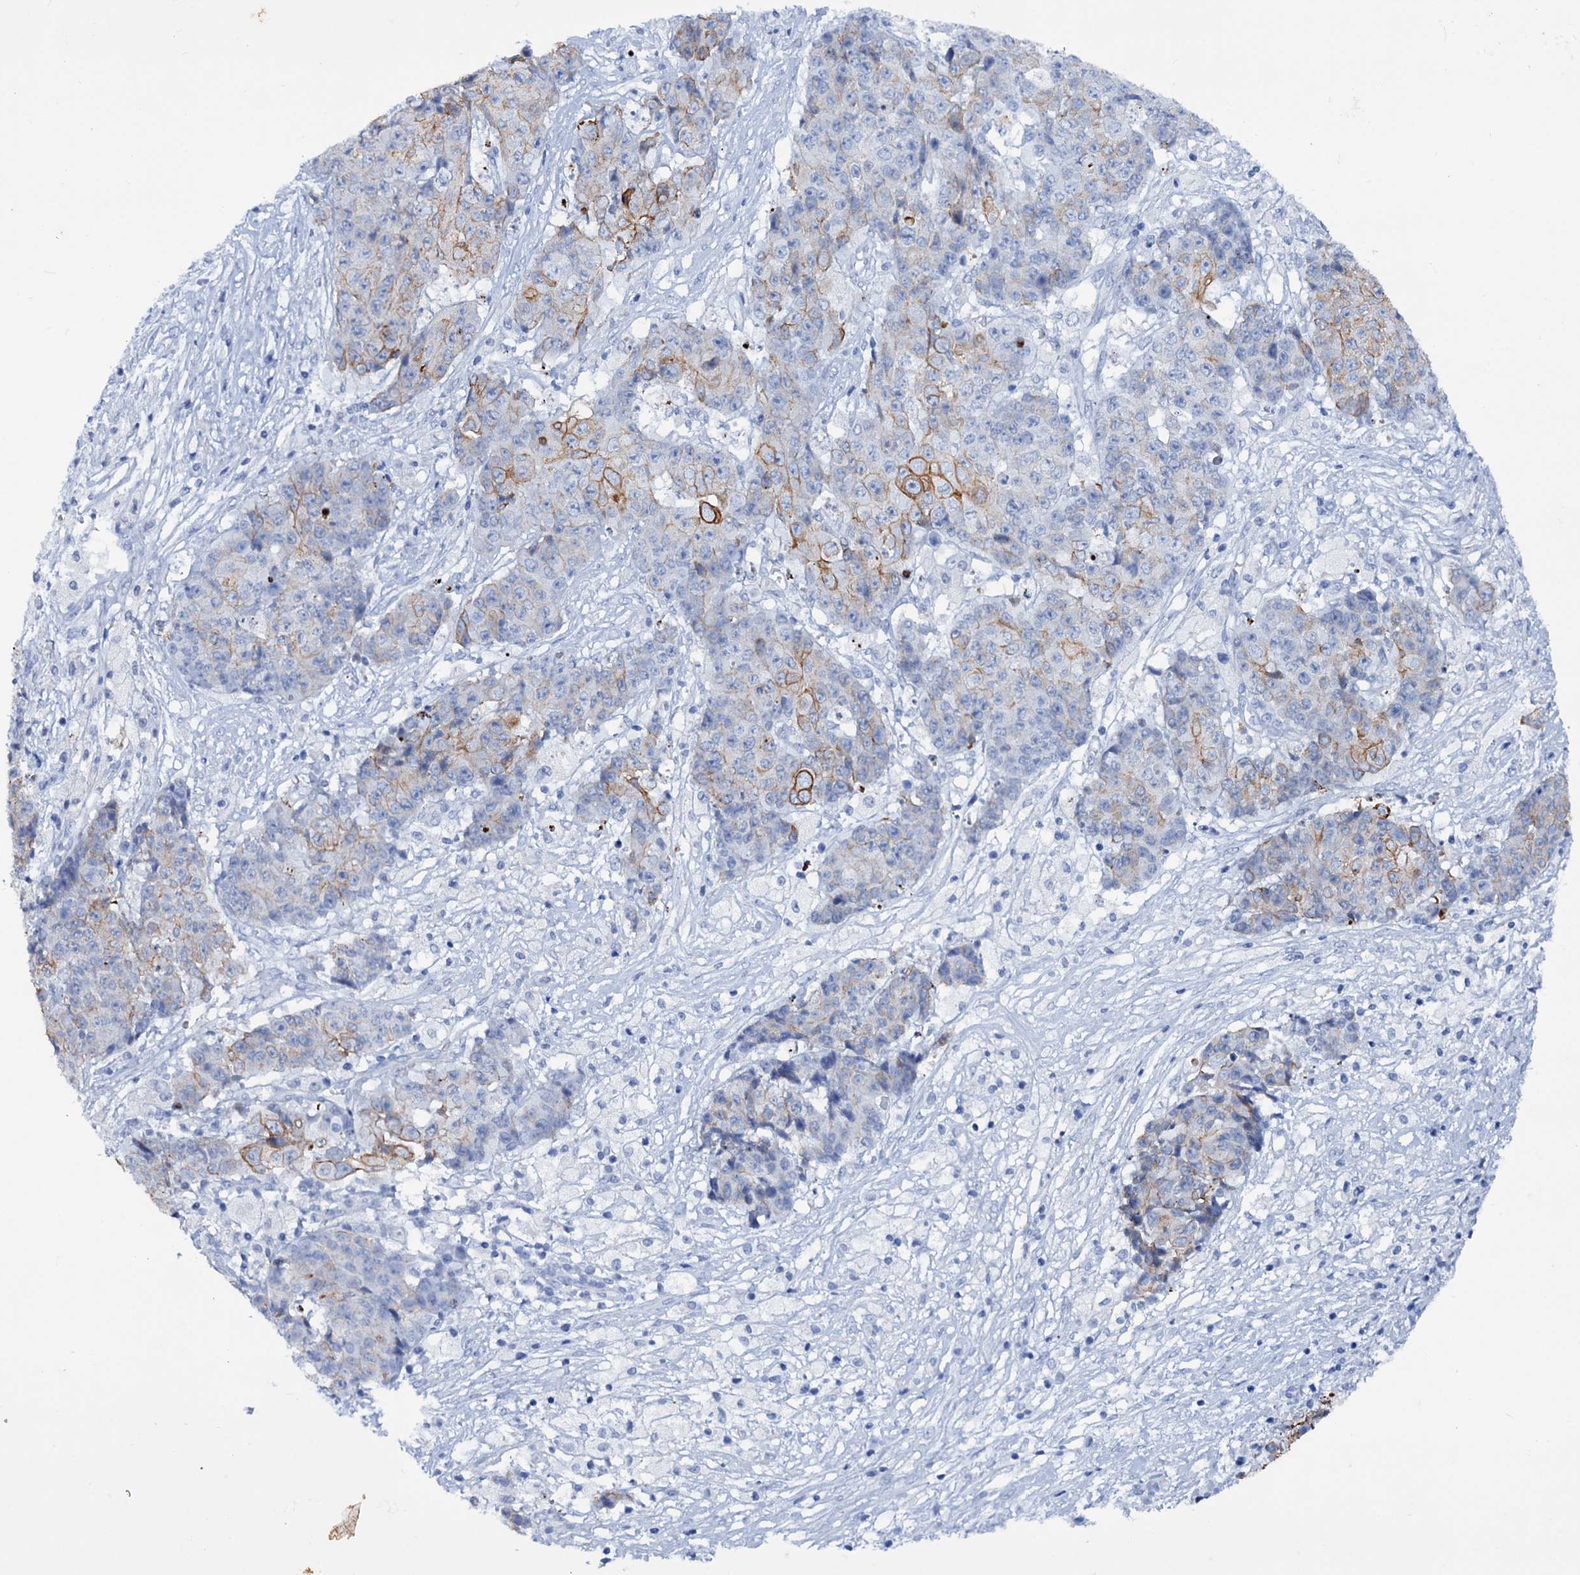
{"staining": {"intensity": "moderate", "quantity": "<25%", "location": "cytoplasmic/membranous"}, "tissue": "ovarian cancer", "cell_type": "Tumor cells", "image_type": "cancer", "snomed": [{"axis": "morphology", "description": "Carcinoma, endometroid"}, {"axis": "topography", "description": "Ovary"}], "caption": "Immunohistochemical staining of endometroid carcinoma (ovarian) demonstrates low levels of moderate cytoplasmic/membranous protein expression in about <25% of tumor cells.", "gene": "FAAP20", "patient": {"sex": "female", "age": 42}}